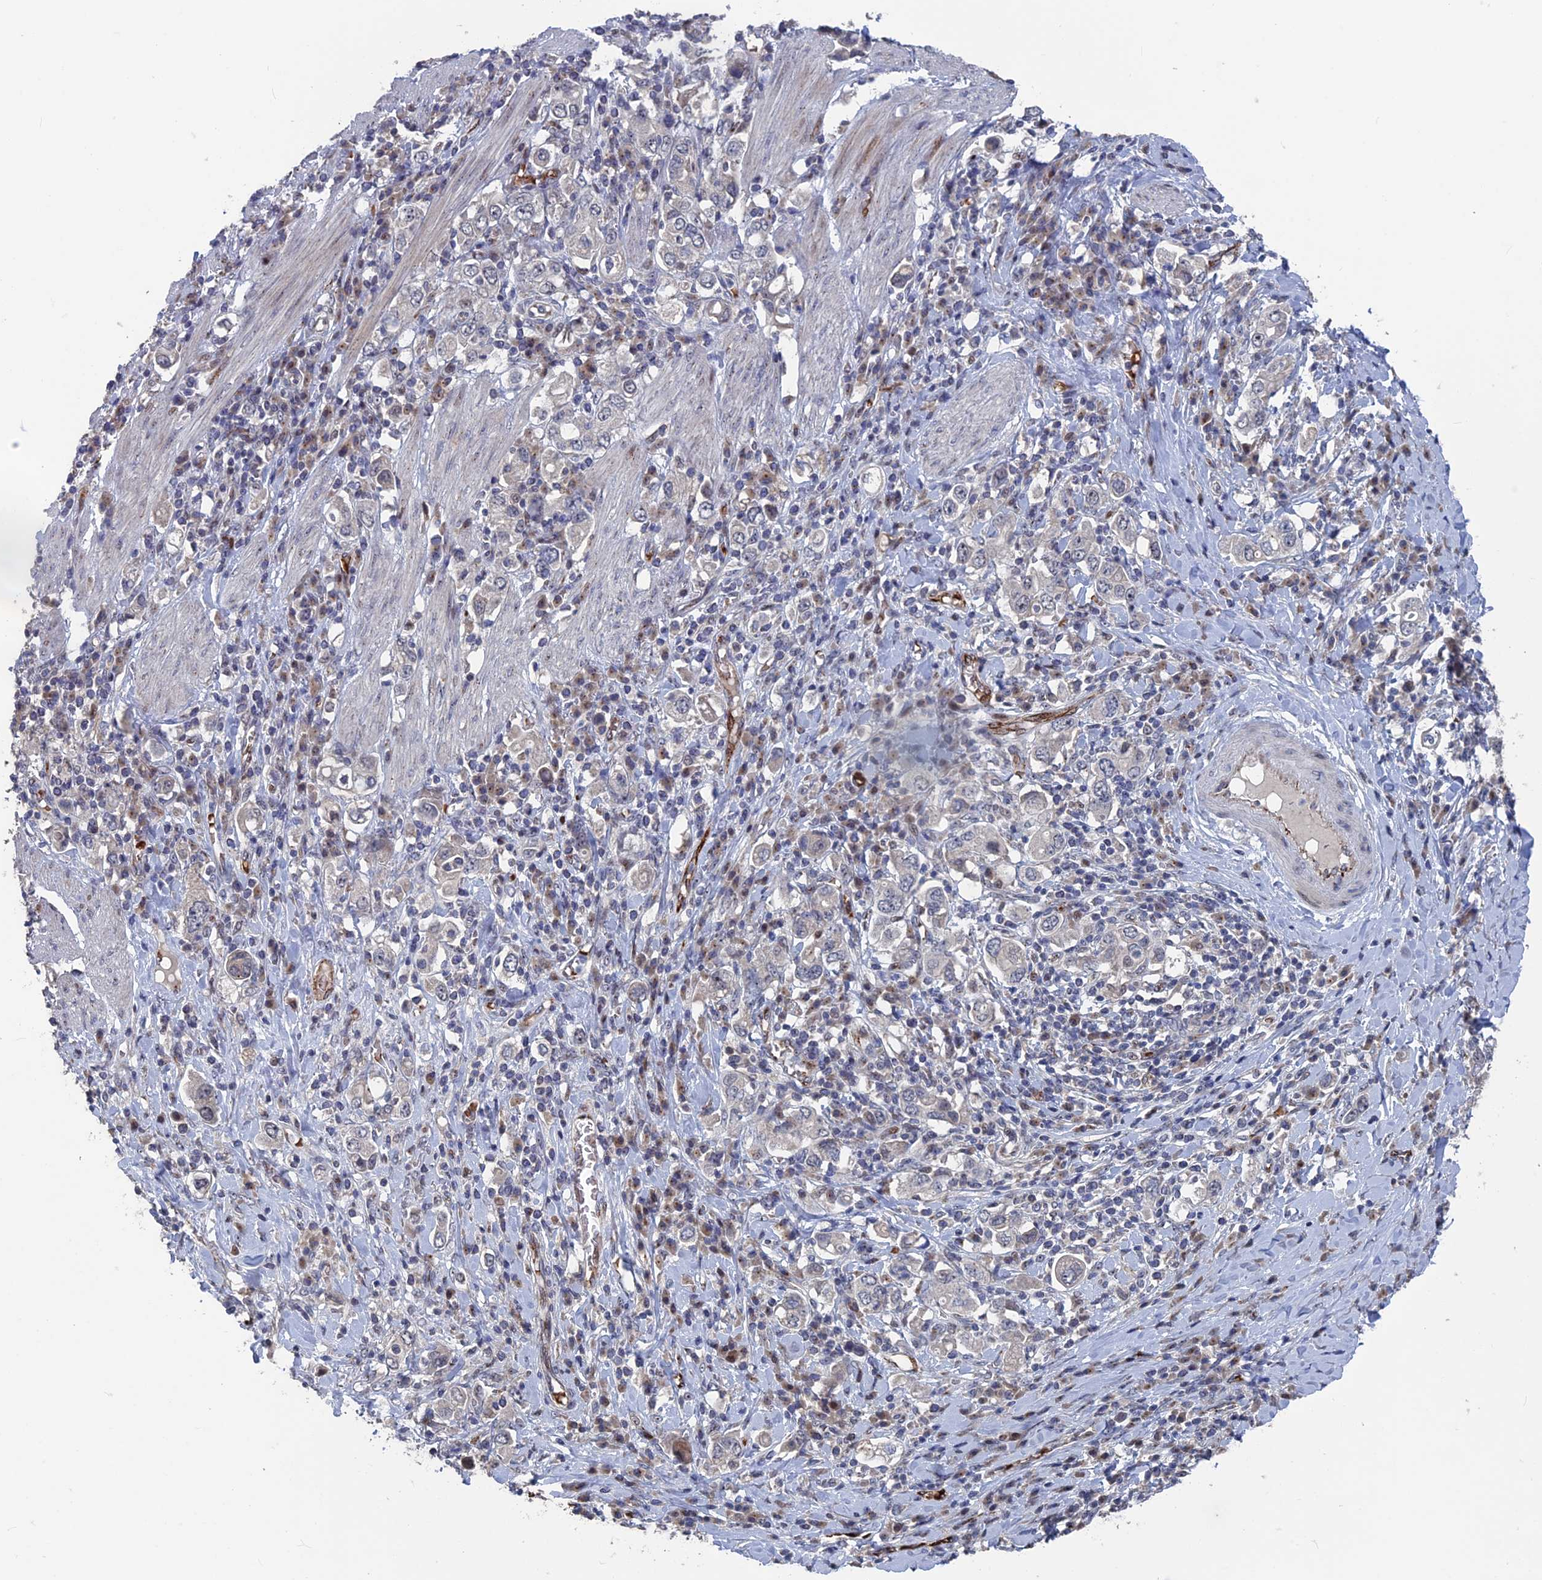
{"staining": {"intensity": "negative", "quantity": "none", "location": "none"}, "tissue": "stomach cancer", "cell_type": "Tumor cells", "image_type": "cancer", "snomed": [{"axis": "morphology", "description": "Adenocarcinoma, NOS"}, {"axis": "topography", "description": "Stomach, upper"}], "caption": "Stomach adenocarcinoma was stained to show a protein in brown. There is no significant staining in tumor cells.", "gene": "SH3D21", "patient": {"sex": "male", "age": 62}}